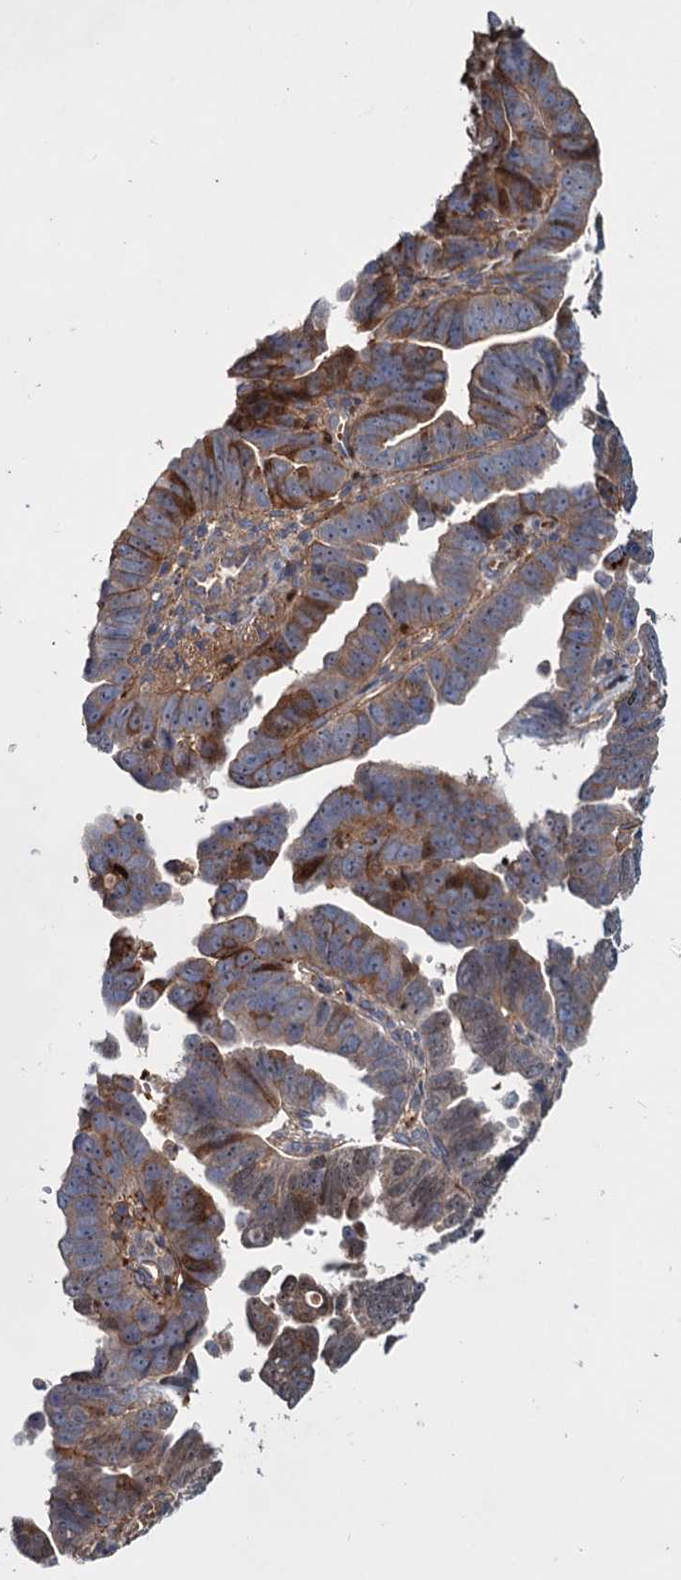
{"staining": {"intensity": "moderate", "quantity": "25%-75%", "location": "cytoplasmic/membranous"}, "tissue": "endometrial cancer", "cell_type": "Tumor cells", "image_type": "cancer", "snomed": [{"axis": "morphology", "description": "Adenocarcinoma, NOS"}, {"axis": "topography", "description": "Endometrium"}], "caption": "IHC (DAB (3,3'-diaminobenzidine)) staining of human endometrial adenocarcinoma reveals moderate cytoplasmic/membranous protein expression in approximately 25%-75% of tumor cells.", "gene": "CHRD", "patient": {"sex": "female", "age": 75}}